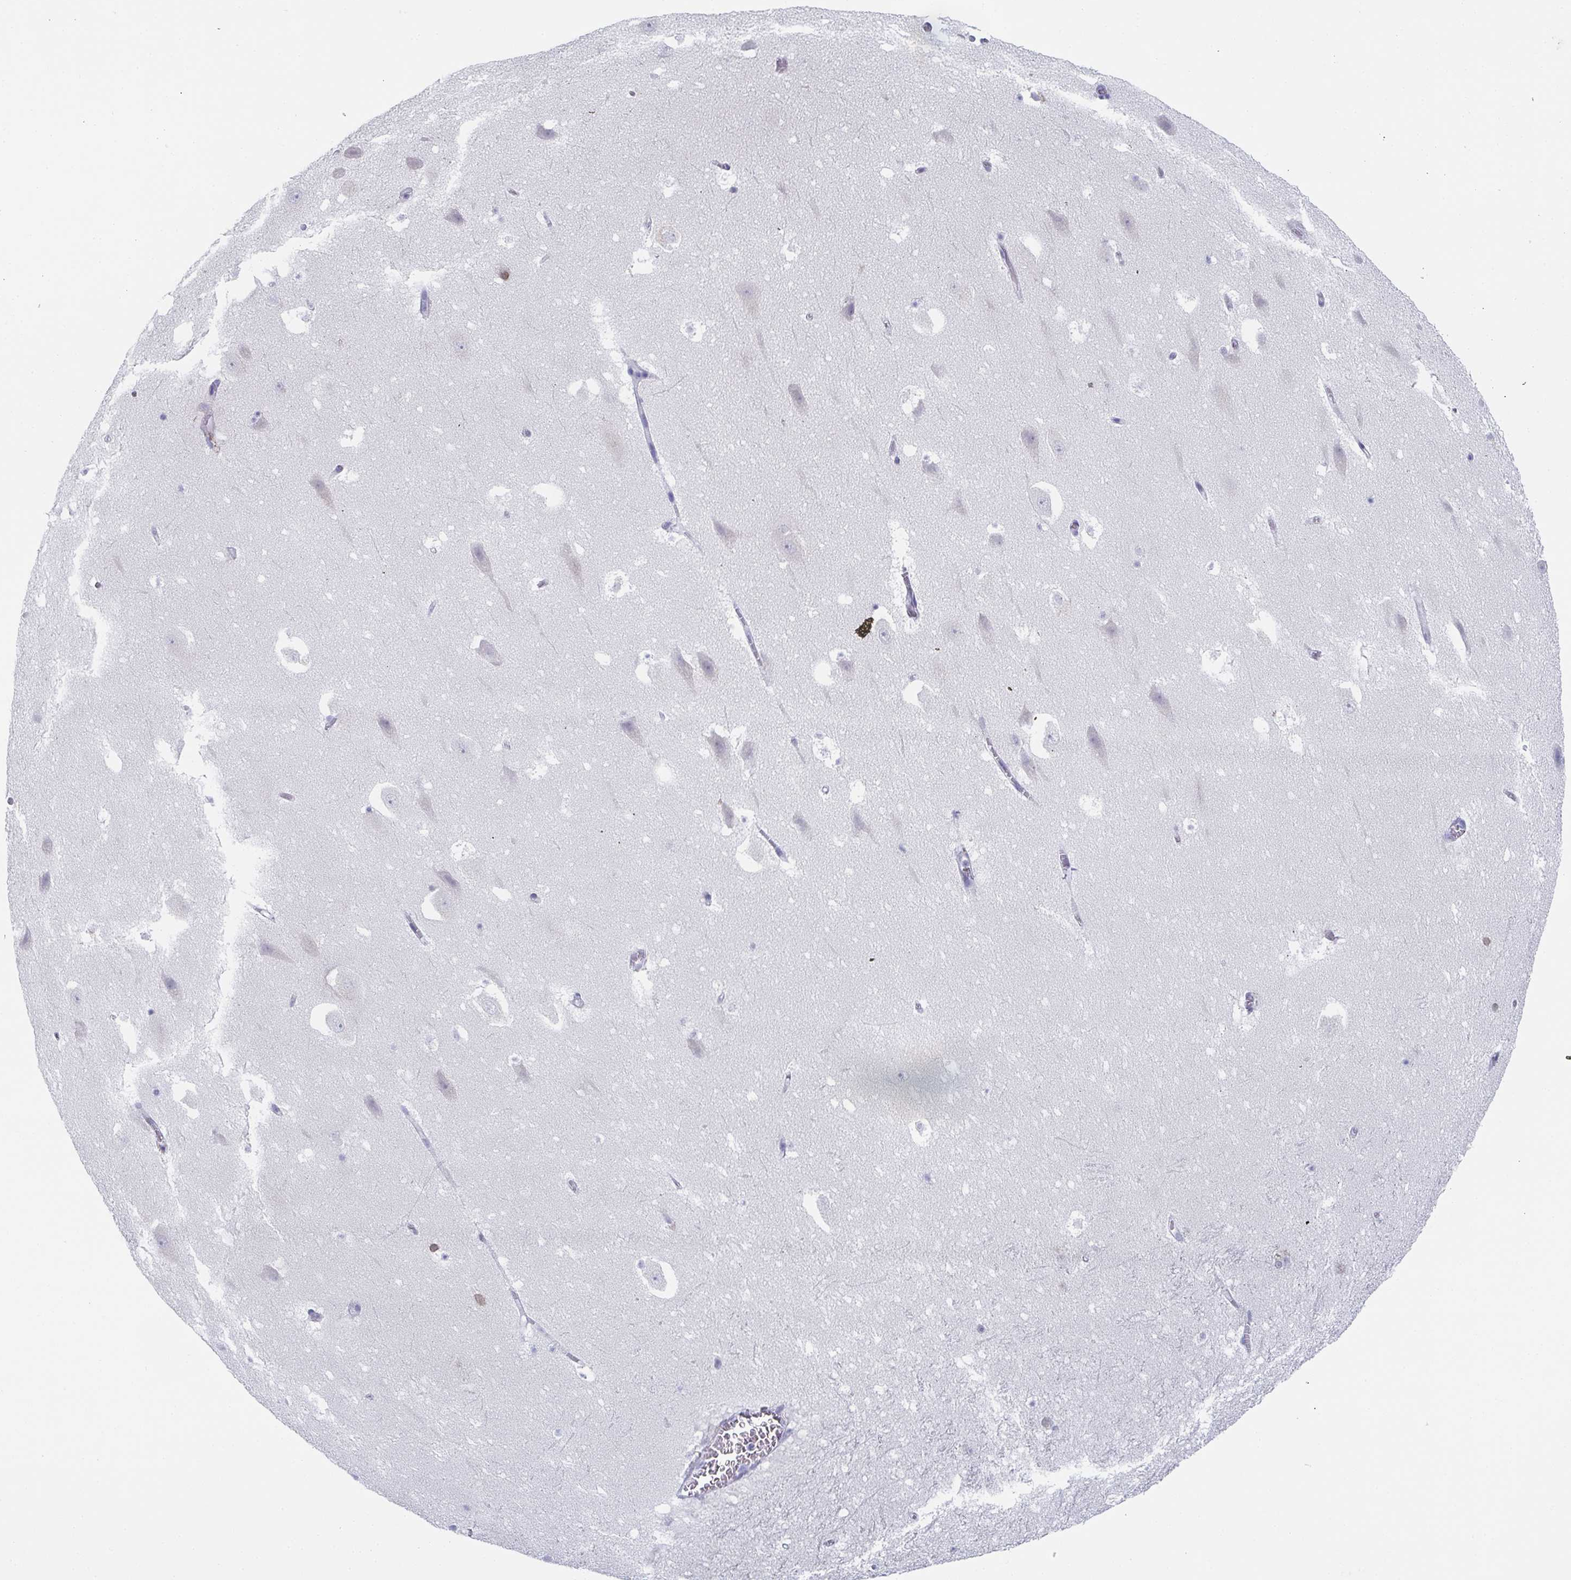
{"staining": {"intensity": "negative", "quantity": "none", "location": "none"}, "tissue": "hippocampus", "cell_type": "Glial cells", "image_type": "normal", "snomed": [{"axis": "morphology", "description": "Normal tissue, NOS"}, {"axis": "topography", "description": "Hippocampus"}], "caption": "Immunohistochemistry histopathology image of unremarkable hippocampus stained for a protein (brown), which reveals no staining in glial cells.", "gene": "DYDC2", "patient": {"sex": "female", "age": 42}}